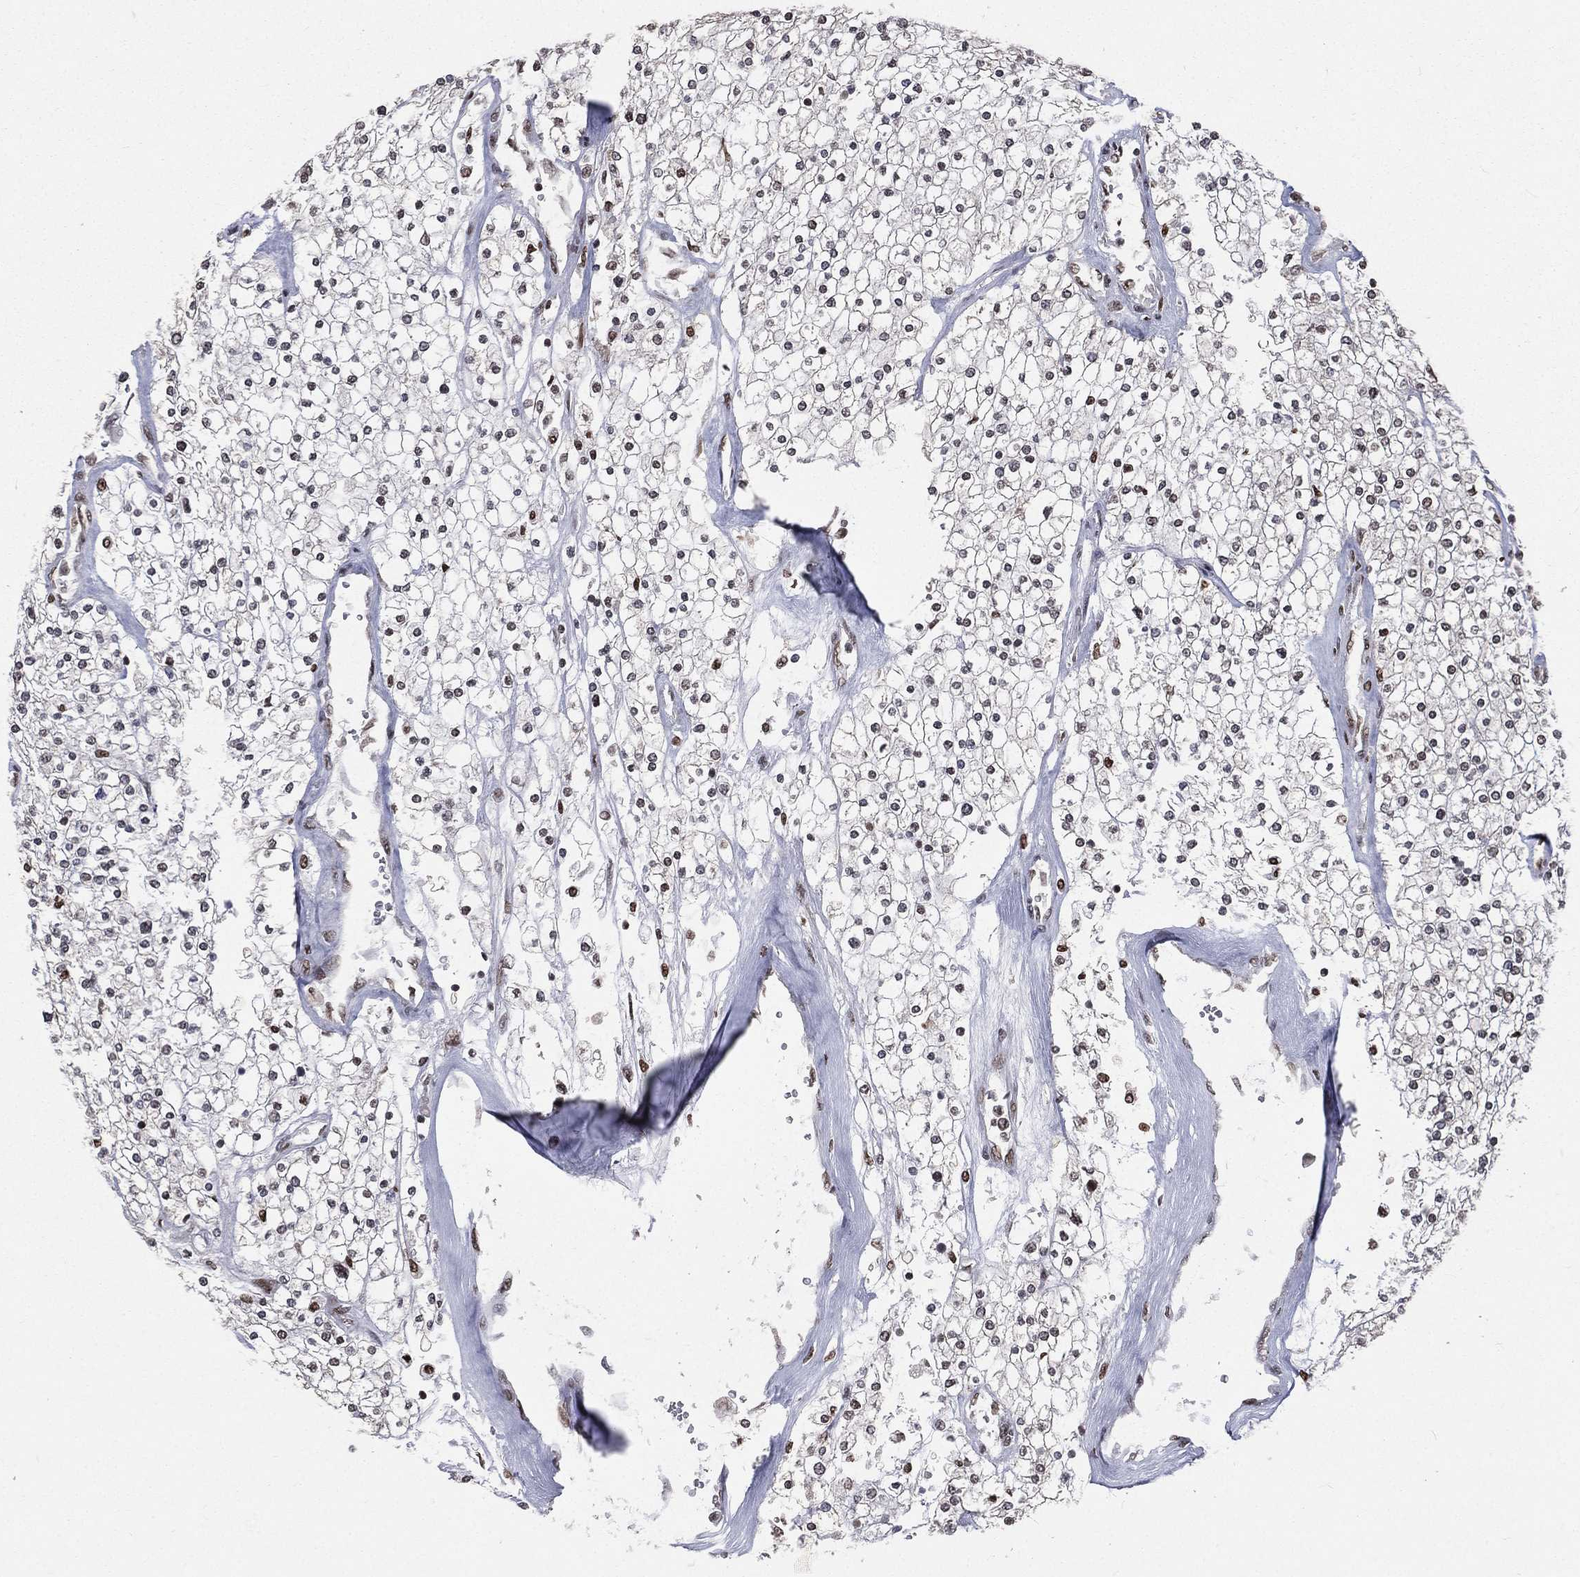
{"staining": {"intensity": "negative", "quantity": "none", "location": "none"}, "tissue": "renal cancer", "cell_type": "Tumor cells", "image_type": "cancer", "snomed": [{"axis": "morphology", "description": "Adenocarcinoma, NOS"}, {"axis": "topography", "description": "Kidney"}], "caption": "This is a photomicrograph of IHC staining of renal adenocarcinoma, which shows no positivity in tumor cells.", "gene": "POLB", "patient": {"sex": "male", "age": 80}}